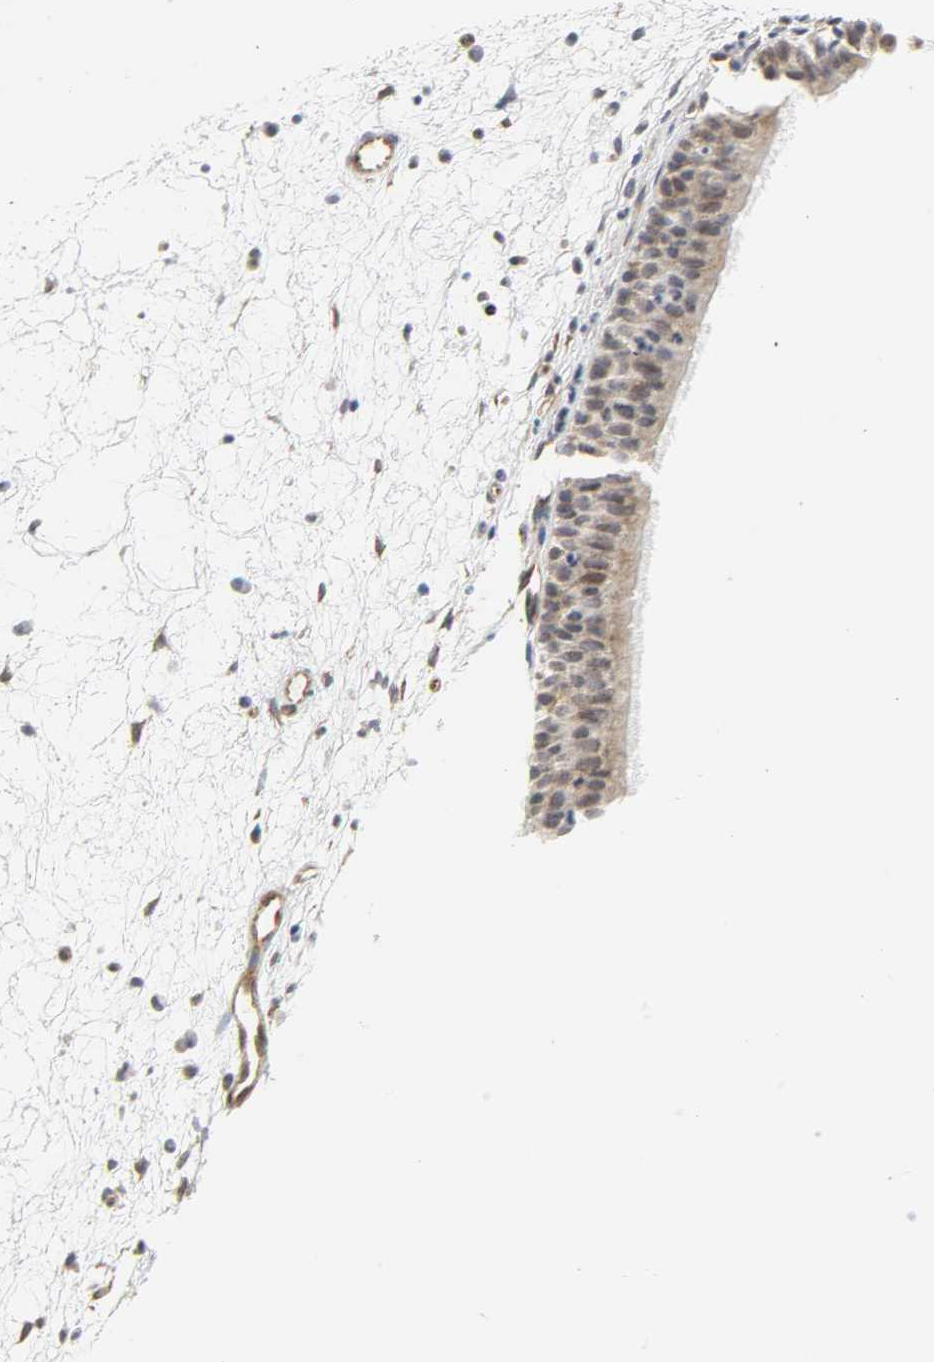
{"staining": {"intensity": "moderate", "quantity": ">75%", "location": "cytoplasmic/membranous"}, "tissue": "nasopharynx", "cell_type": "Respiratory epithelial cells", "image_type": "normal", "snomed": [{"axis": "morphology", "description": "Normal tissue, NOS"}, {"axis": "topography", "description": "Nasopharynx"}], "caption": "Immunohistochemical staining of normal nasopharynx reveals medium levels of moderate cytoplasmic/membranous staining in about >75% of respiratory epithelial cells. (DAB (3,3'-diaminobenzidine) IHC, brown staining for protein, blue staining for nuclei).", "gene": "DOCK1", "patient": {"sex": "female", "age": 54}}